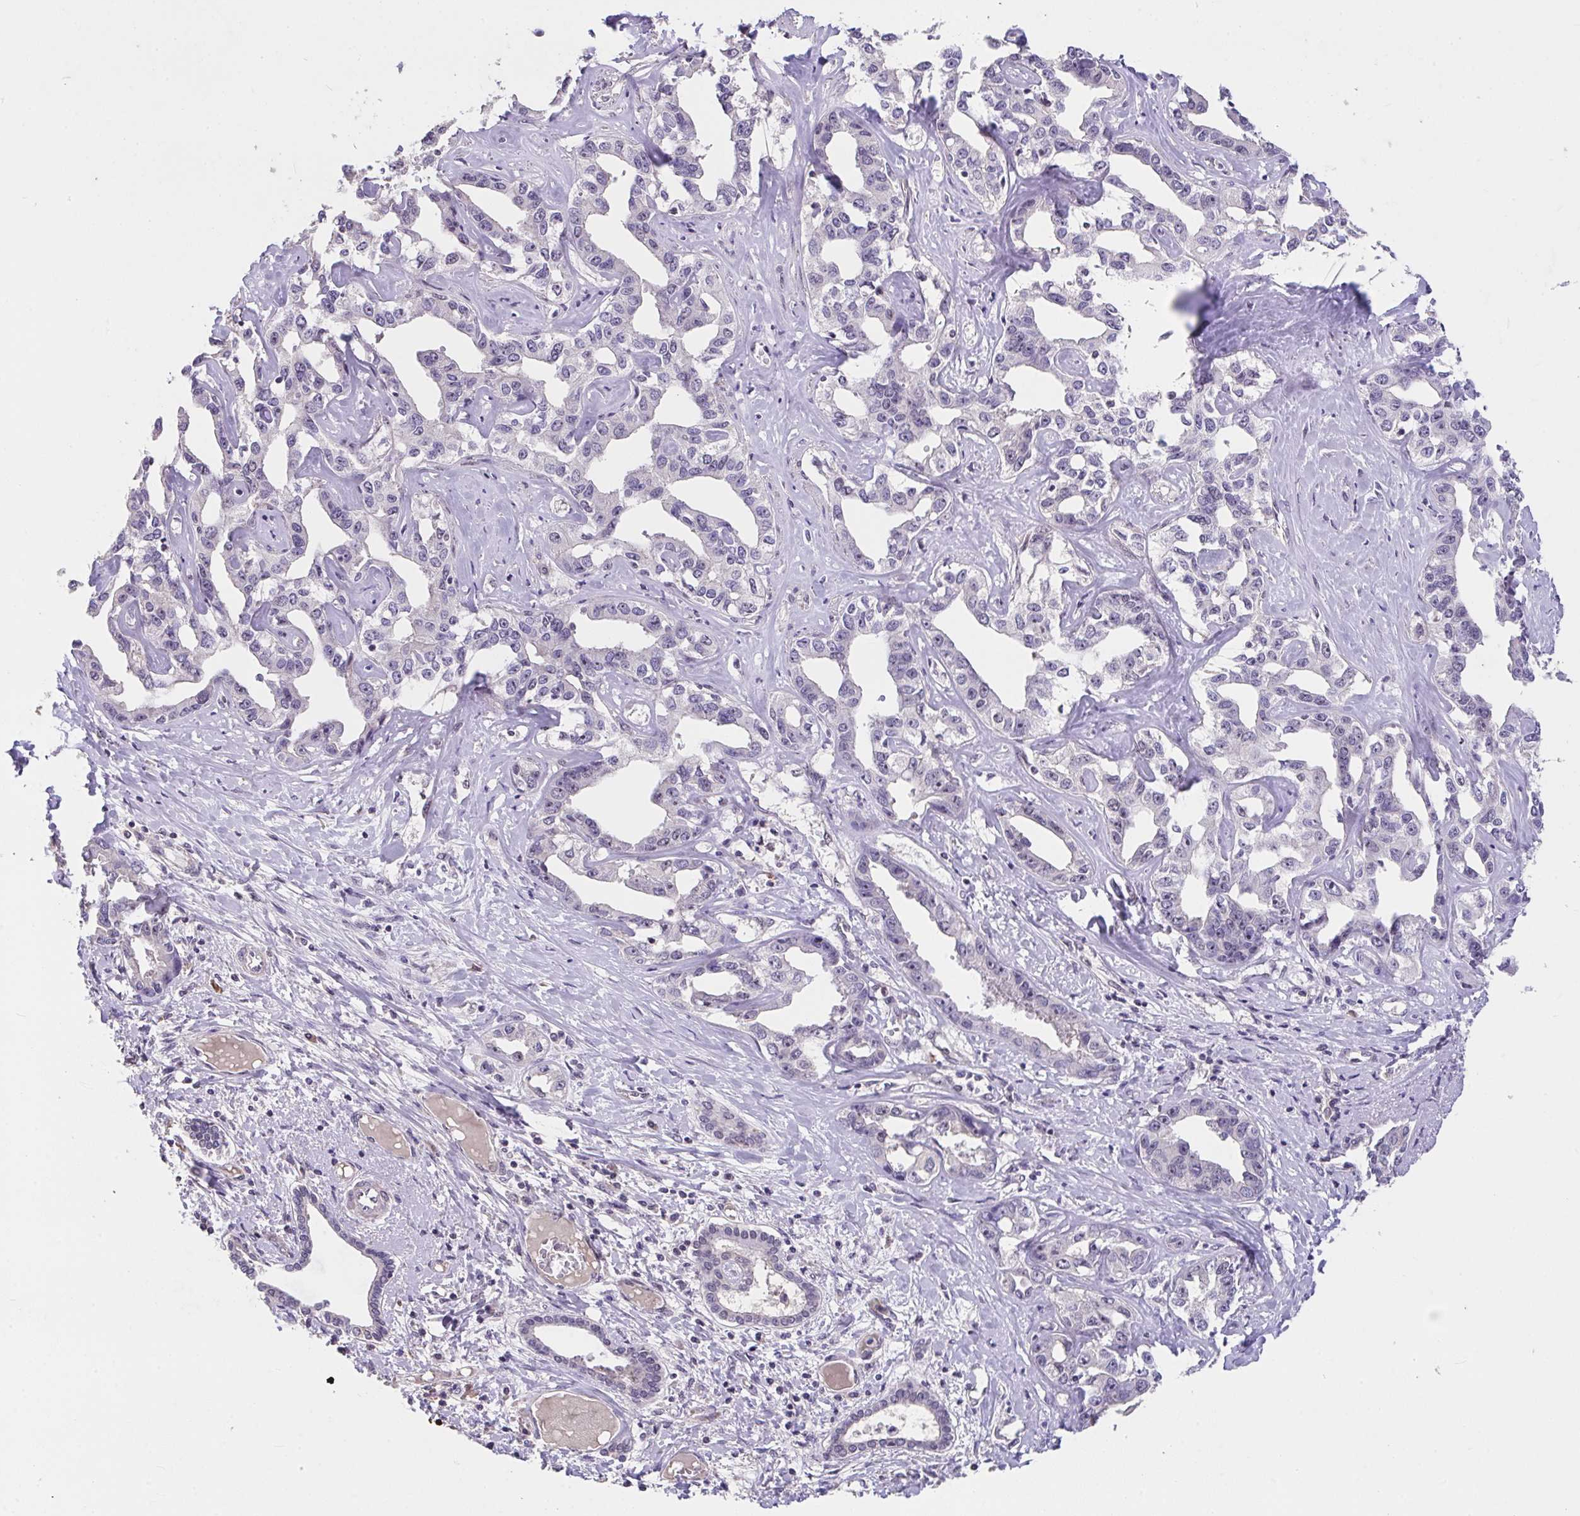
{"staining": {"intensity": "negative", "quantity": "none", "location": "none"}, "tissue": "liver cancer", "cell_type": "Tumor cells", "image_type": "cancer", "snomed": [{"axis": "morphology", "description": "Cholangiocarcinoma"}, {"axis": "topography", "description": "Liver"}], "caption": "An image of liver cancer stained for a protein shows no brown staining in tumor cells. (IHC, brightfield microscopy, high magnification).", "gene": "RBBP6", "patient": {"sex": "male", "age": 59}}